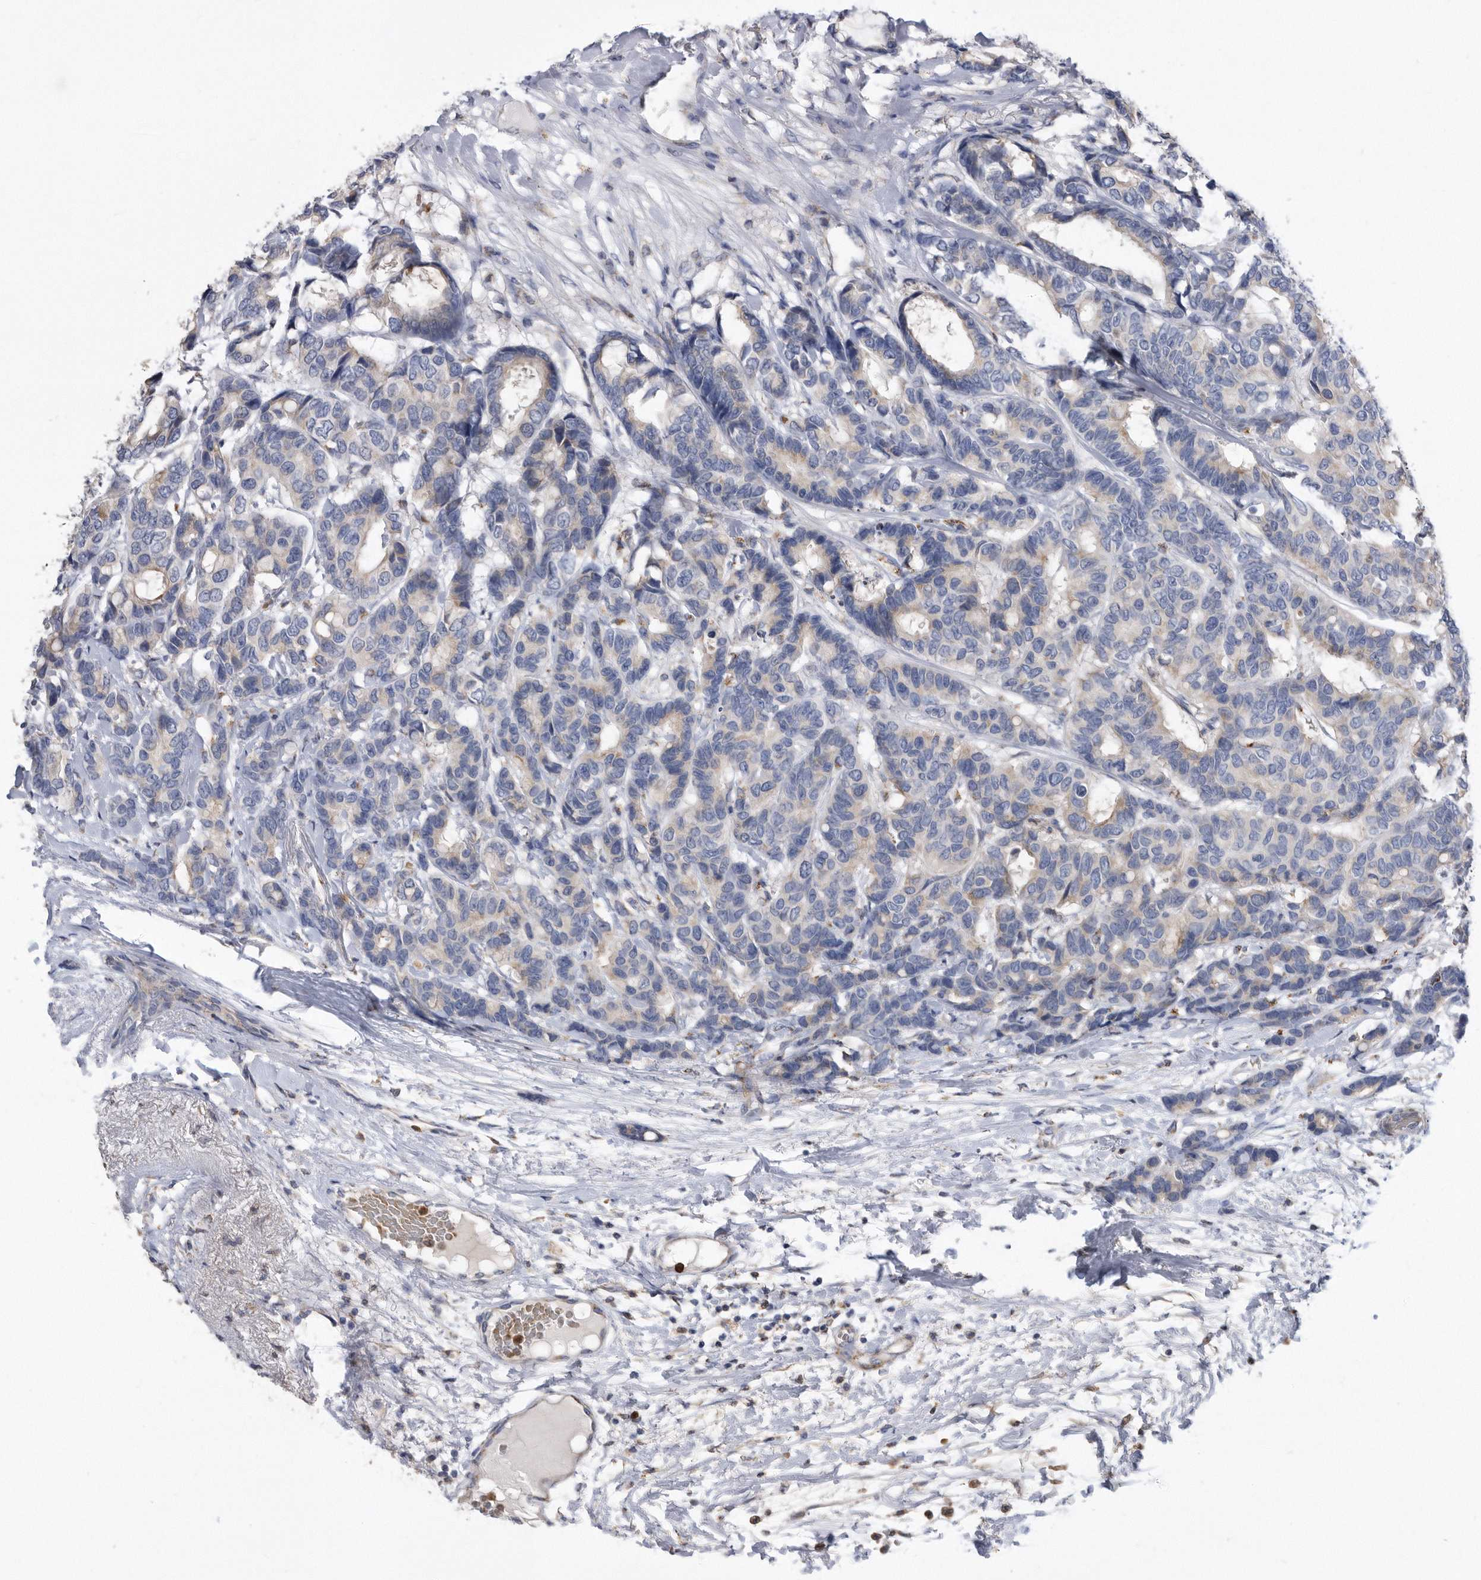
{"staining": {"intensity": "weak", "quantity": "<25%", "location": "cytoplasmic/membranous"}, "tissue": "breast cancer", "cell_type": "Tumor cells", "image_type": "cancer", "snomed": [{"axis": "morphology", "description": "Duct carcinoma"}, {"axis": "topography", "description": "Breast"}], "caption": "Histopathology image shows no protein expression in tumor cells of breast cancer tissue.", "gene": "CRISPLD2", "patient": {"sex": "female", "age": 87}}